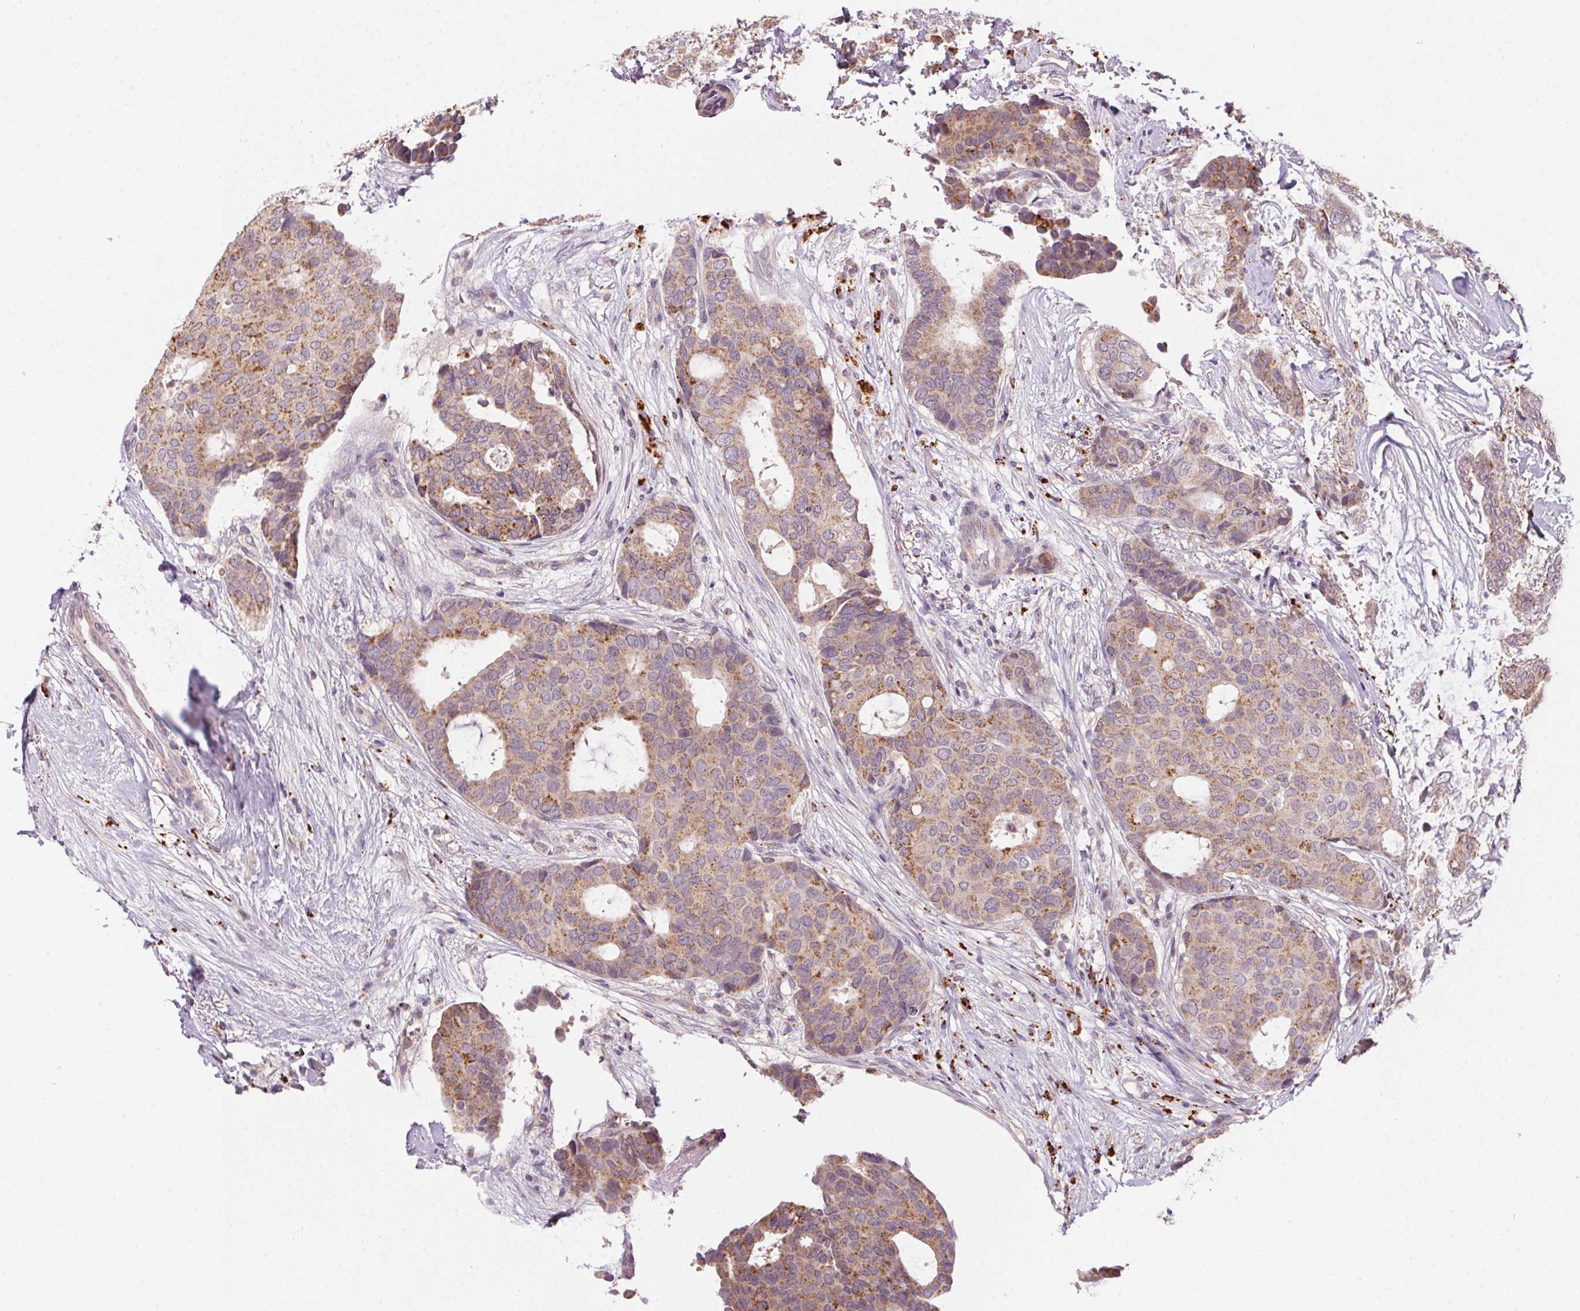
{"staining": {"intensity": "moderate", "quantity": "25%-75%", "location": "cytoplasmic/membranous"}, "tissue": "breast cancer", "cell_type": "Tumor cells", "image_type": "cancer", "snomed": [{"axis": "morphology", "description": "Duct carcinoma"}, {"axis": "topography", "description": "Breast"}], "caption": "Tumor cells show medium levels of moderate cytoplasmic/membranous expression in about 25%-75% of cells in breast invasive ductal carcinoma.", "gene": "ADH5", "patient": {"sex": "female", "age": 75}}